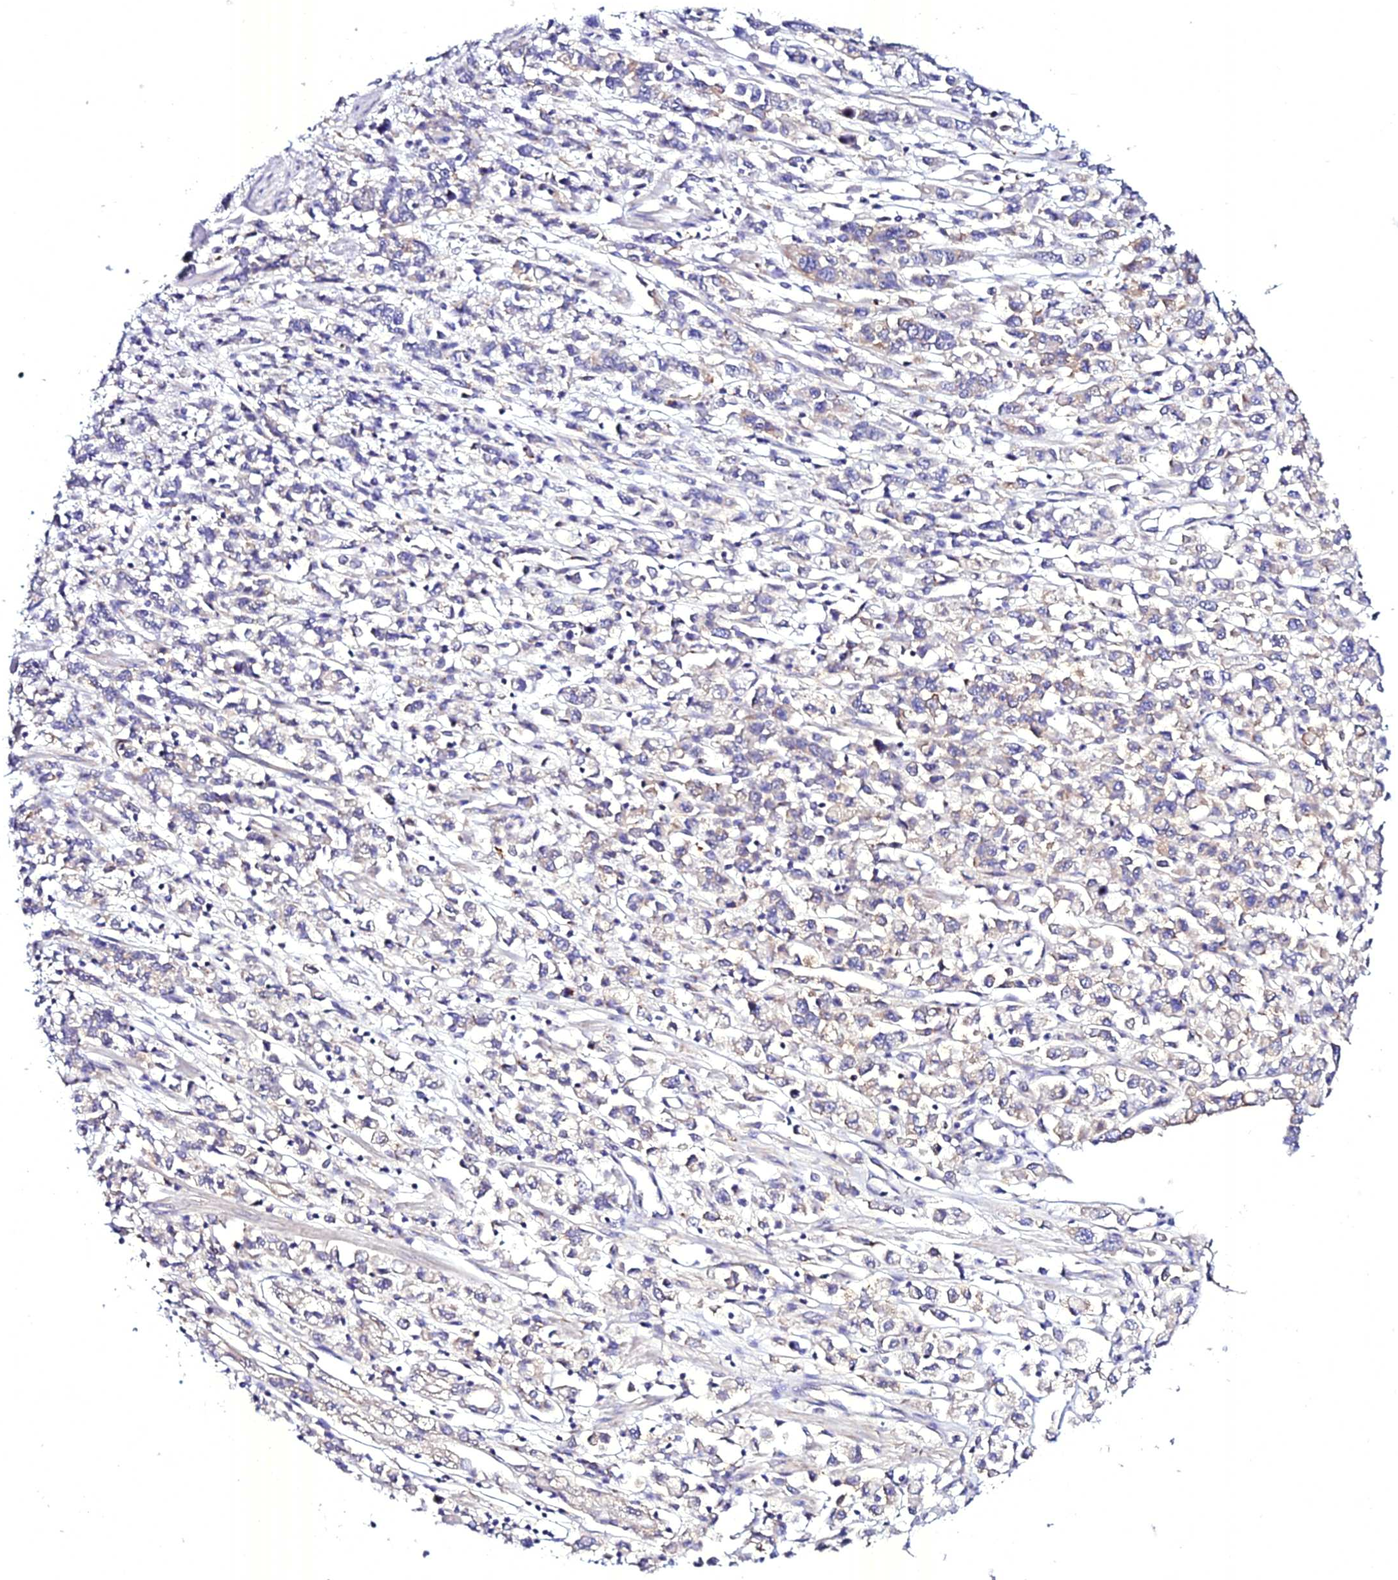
{"staining": {"intensity": "negative", "quantity": "none", "location": "none"}, "tissue": "stomach cancer", "cell_type": "Tumor cells", "image_type": "cancer", "snomed": [{"axis": "morphology", "description": "Adenocarcinoma, NOS"}, {"axis": "topography", "description": "Stomach"}], "caption": "IHC image of stomach adenocarcinoma stained for a protein (brown), which displays no expression in tumor cells.", "gene": "ATG16L2", "patient": {"sex": "female", "age": 76}}